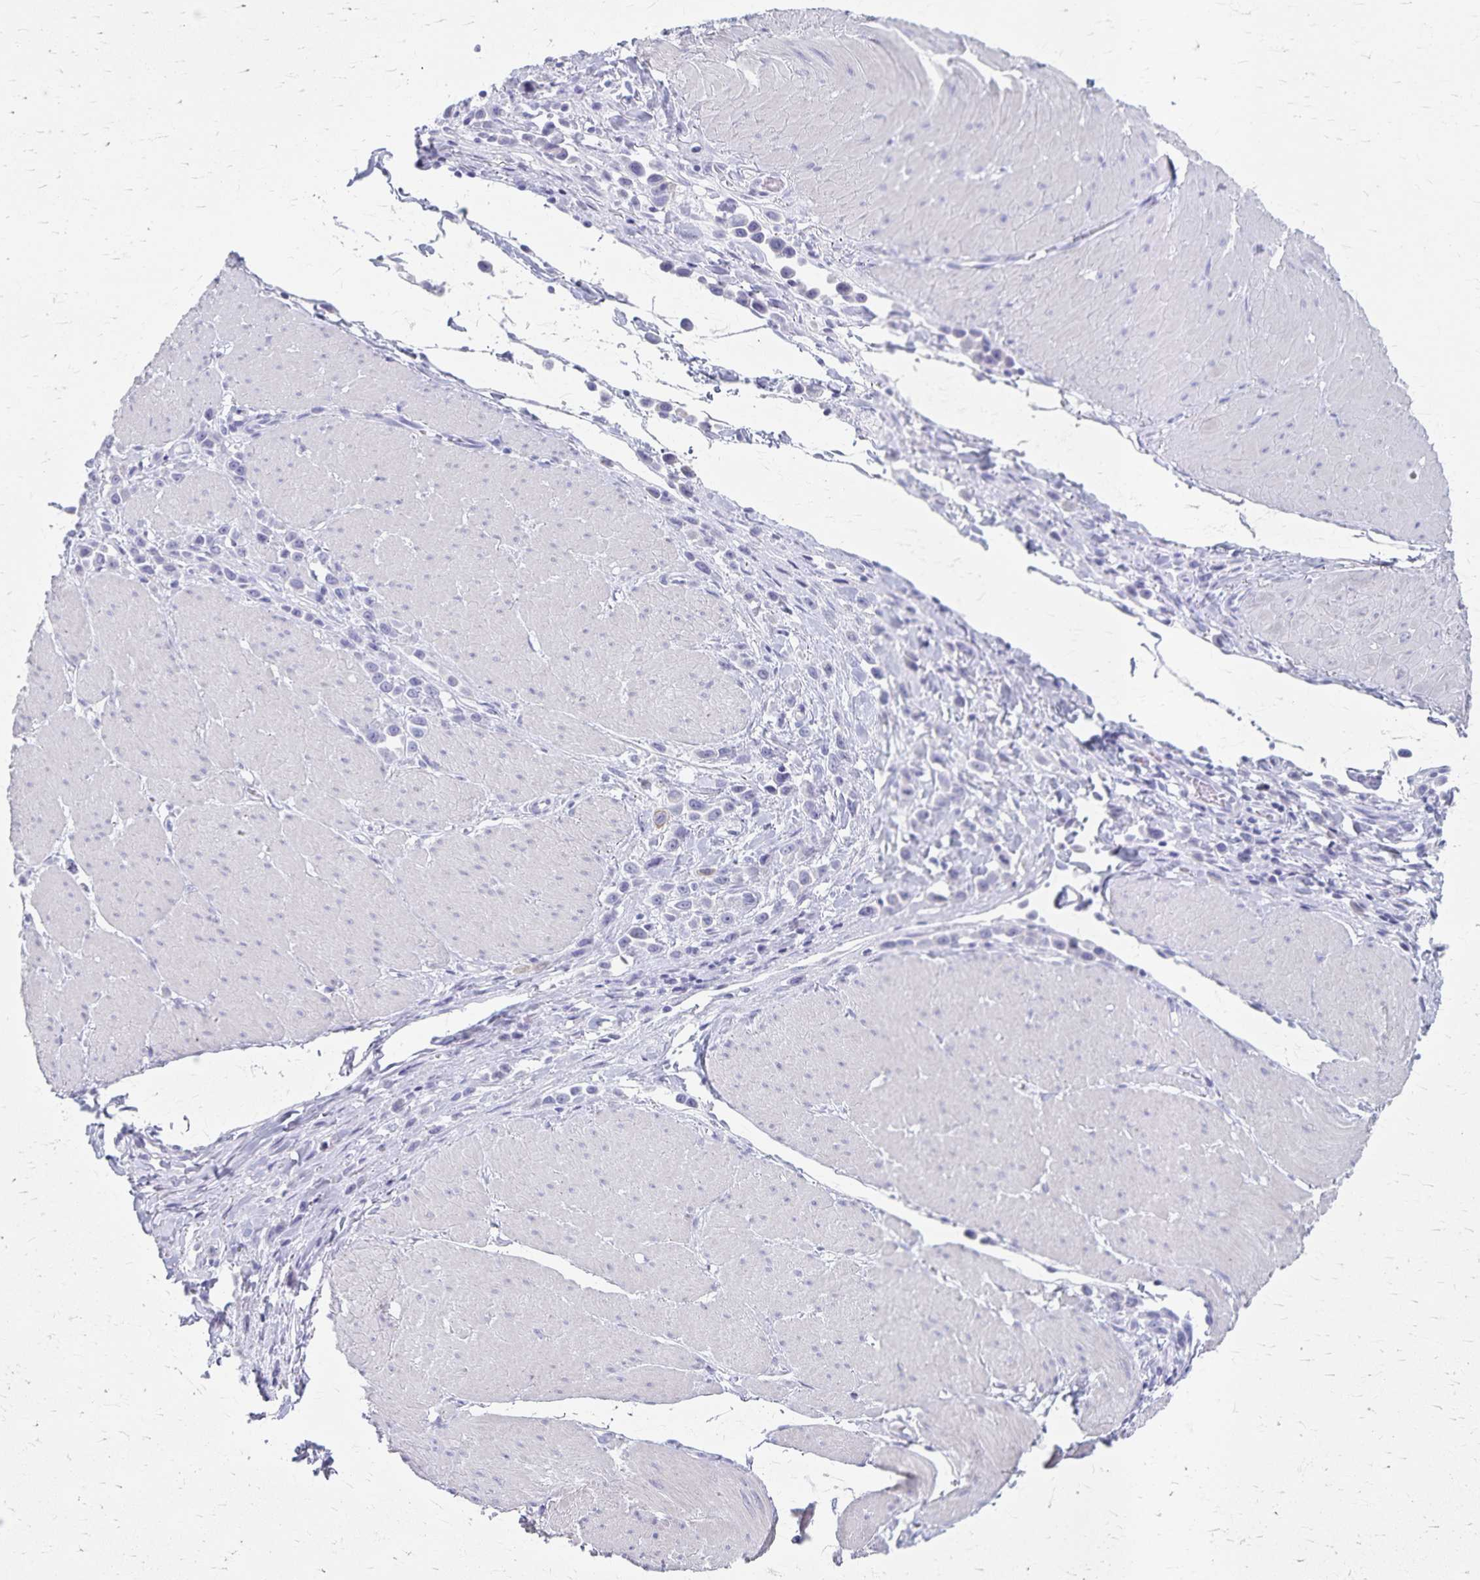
{"staining": {"intensity": "negative", "quantity": "none", "location": "none"}, "tissue": "stomach cancer", "cell_type": "Tumor cells", "image_type": "cancer", "snomed": [{"axis": "morphology", "description": "Adenocarcinoma, NOS"}, {"axis": "topography", "description": "Stomach"}], "caption": "IHC image of neoplastic tissue: human adenocarcinoma (stomach) stained with DAB shows no significant protein positivity in tumor cells. Nuclei are stained in blue.", "gene": "GPBAR1", "patient": {"sex": "male", "age": 47}}